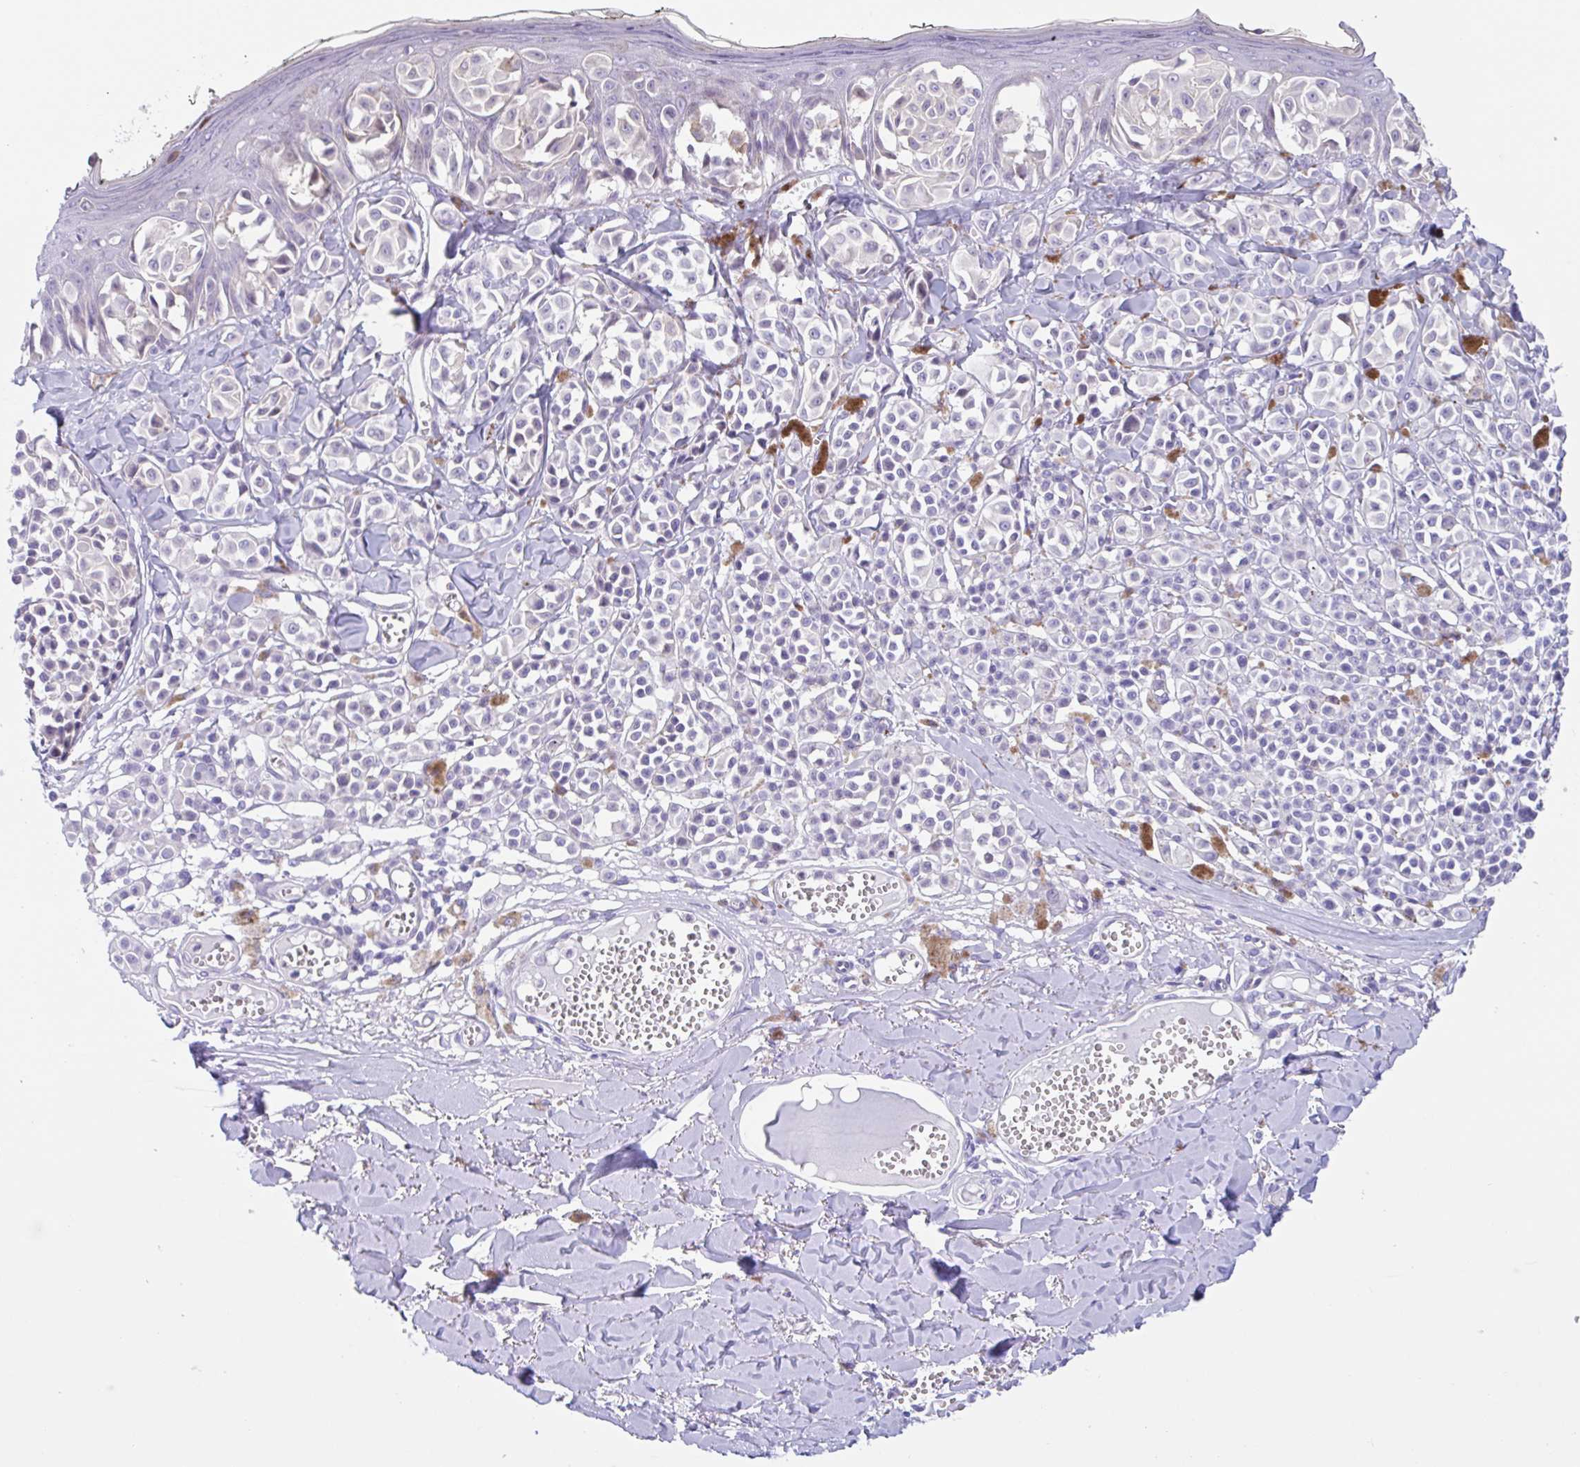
{"staining": {"intensity": "negative", "quantity": "none", "location": "none"}, "tissue": "melanoma", "cell_type": "Tumor cells", "image_type": "cancer", "snomed": [{"axis": "morphology", "description": "Malignant melanoma, NOS"}, {"axis": "topography", "description": "Skin"}], "caption": "IHC of human melanoma reveals no positivity in tumor cells.", "gene": "OR6N2", "patient": {"sex": "female", "age": 43}}